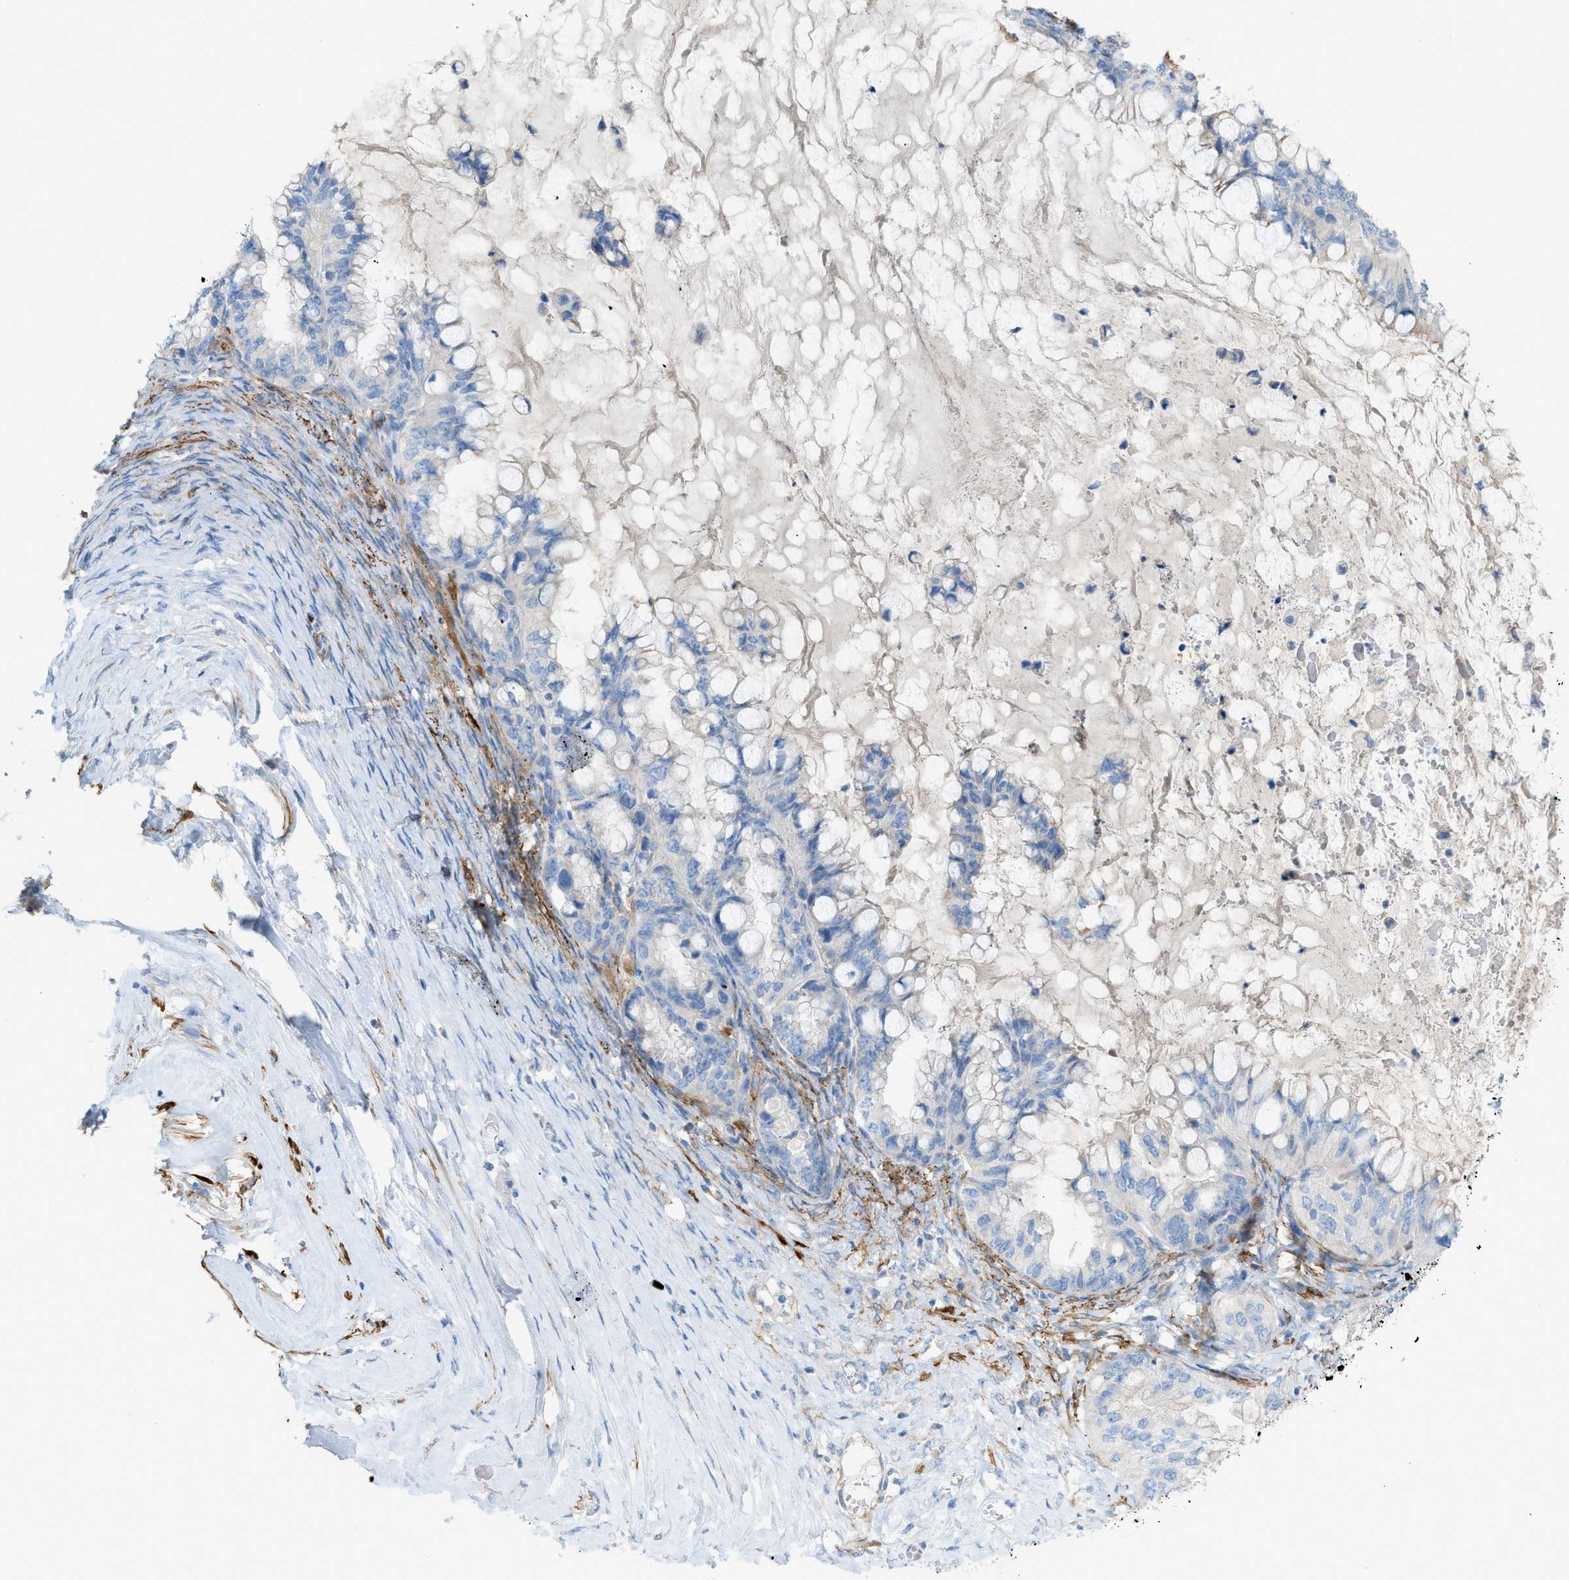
{"staining": {"intensity": "negative", "quantity": "none", "location": "none"}, "tissue": "ovarian cancer", "cell_type": "Tumor cells", "image_type": "cancer", "snomed": [{"axis": "morphology", "description": "Cystadenocarcinoma, mucinous, NOS"}, {"axis": "topography", "description": "Ovary"}], "caption": "IHC image of mucinous cystadenocarcinoma (ovarian) stained for a protein (brown), which reveals no staining in tumor cells.", "gene": "MYH11", "patient": {"sex": "female", "age": 80}}